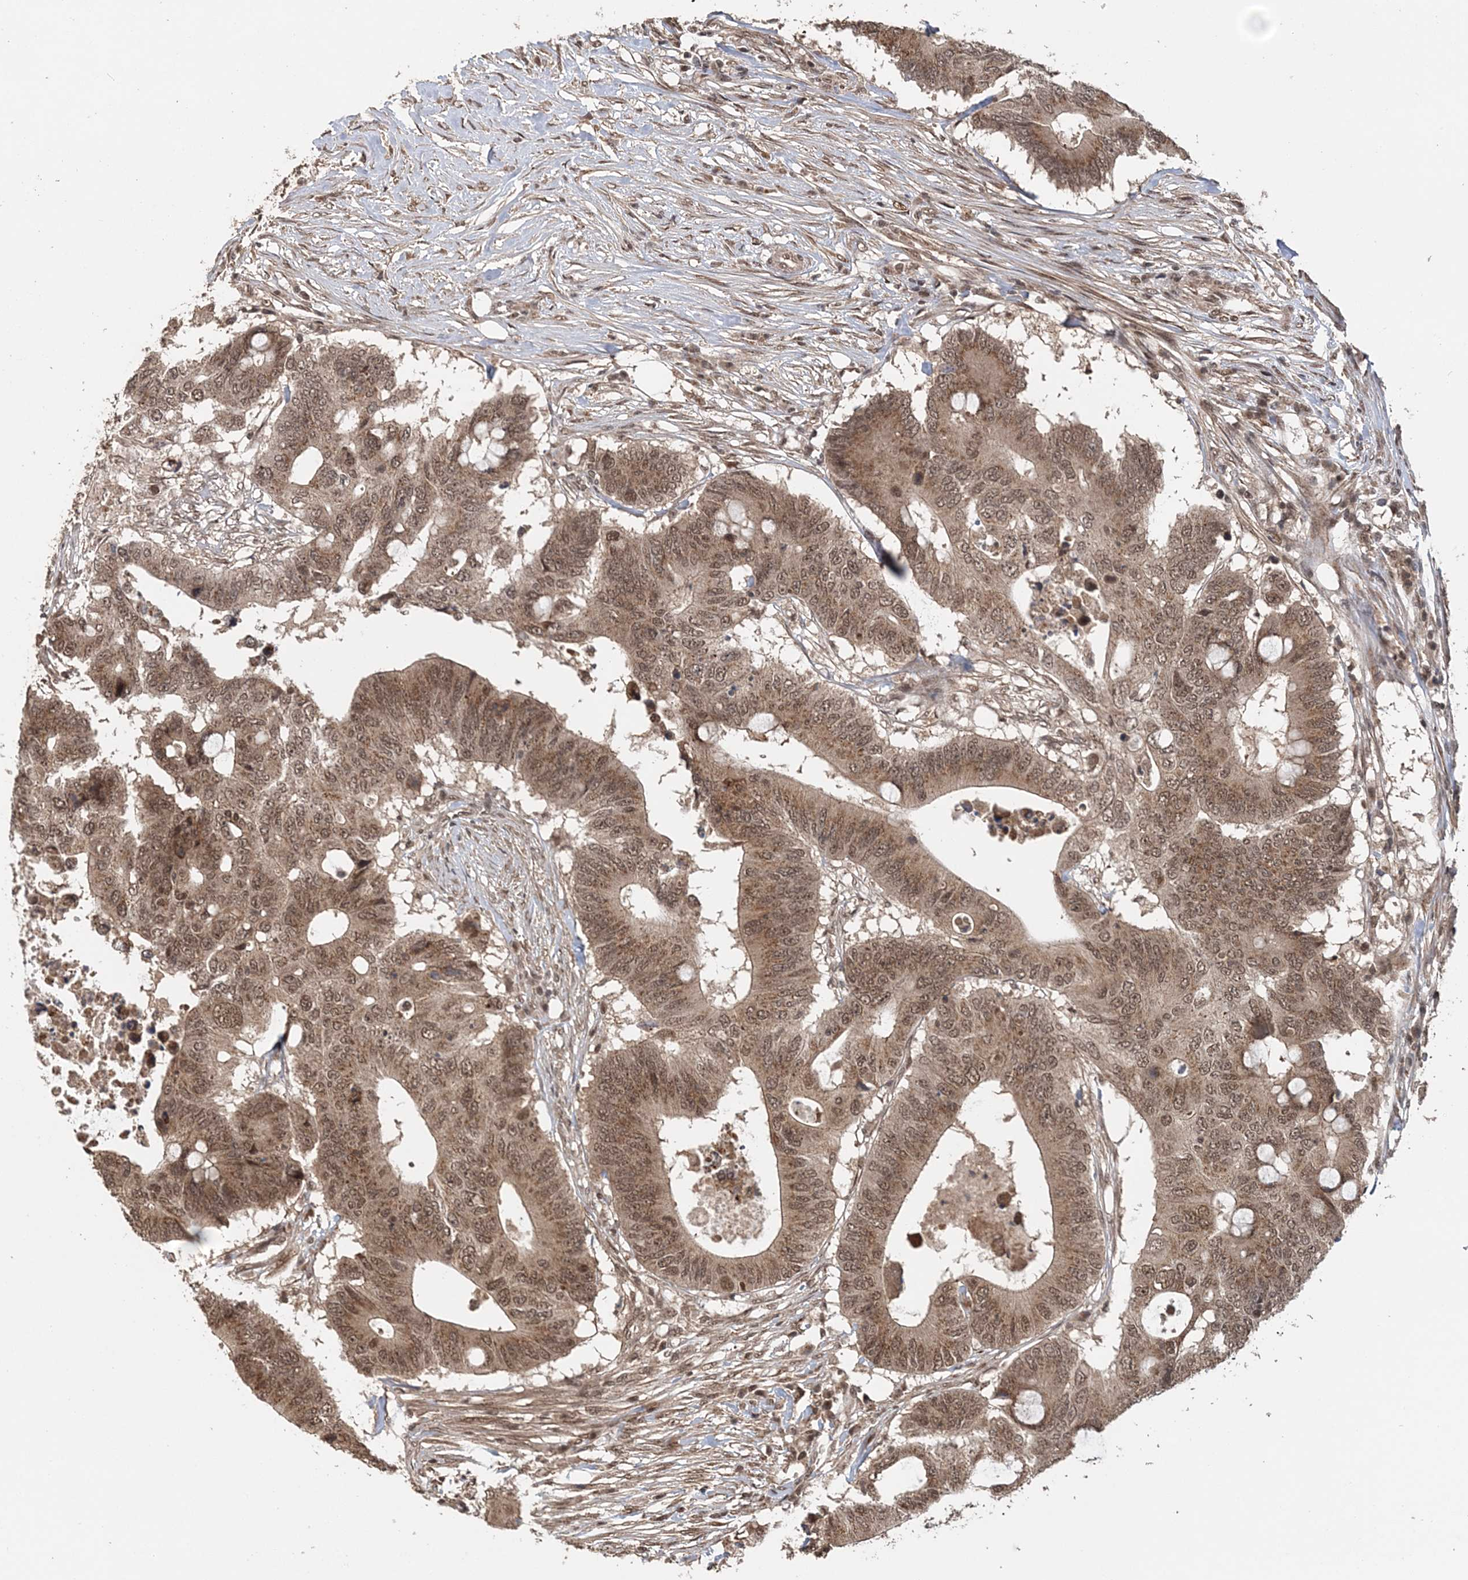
{"staining": {"intensity": "moderate", "quantity": ">75%", "location": "cytoplasmic/membranous,nuclear"}, "tissue": "colorectal cancer", "cell_type": "Tumor cells", "image_type": "cancer", "snomed": [{"axis": "morphology", "description": "Adenocarcinoma, NOS"}, {"axis": "topography", "description": "Colon"}], "caption": "Protein positivity by immunohistochemistry (IHC) exhibits moderate cytoplasmic/membranous and nuclear staining in about >75% of tumor cells in colorectal adenocarcinoma.", "gene": "TSHZ2", "patient": {"sex": "male", "age": 71}}